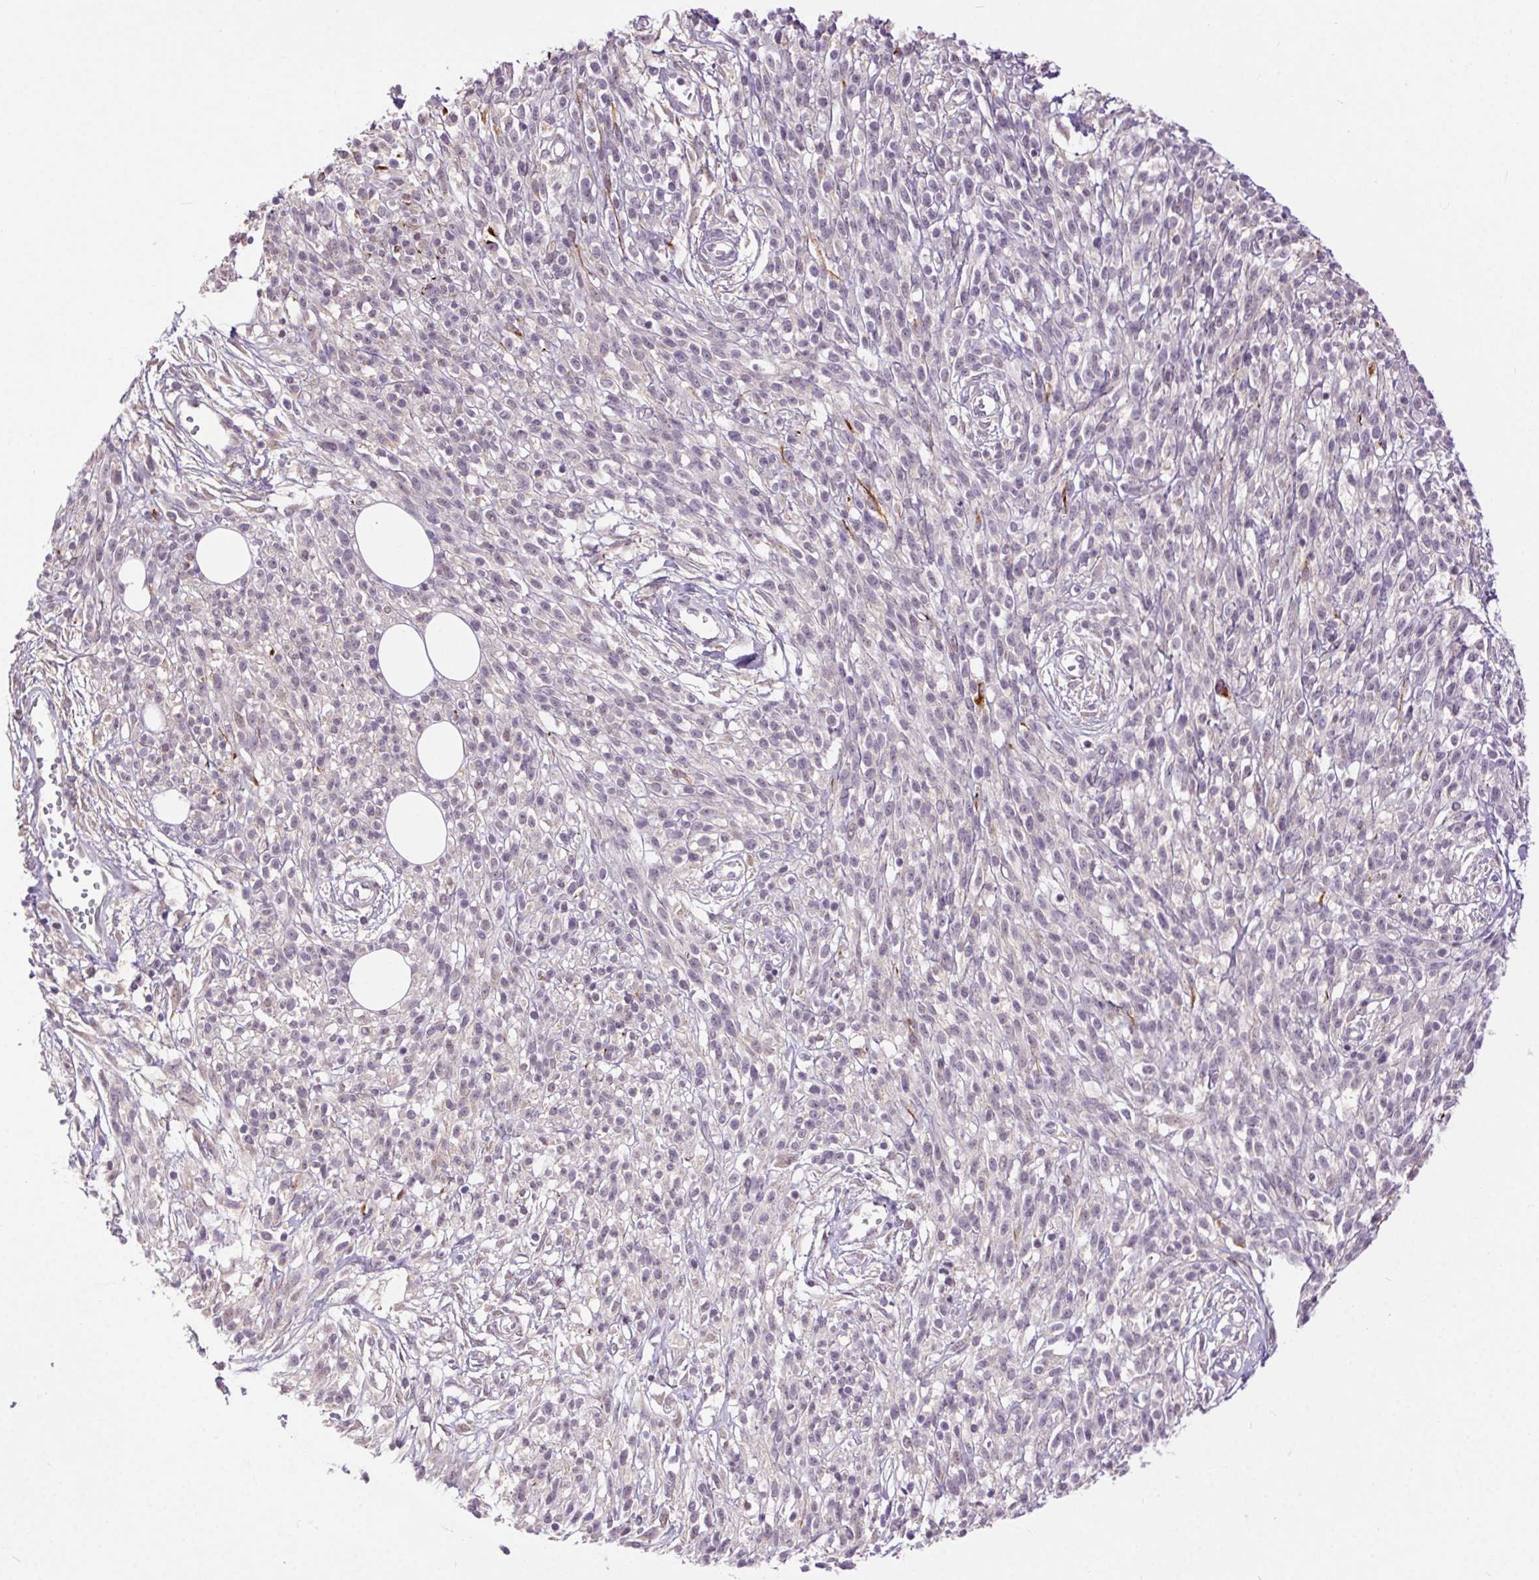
{"staining": {"intensity": "negative", "quantity": "none", "location": "none"}, "tissue": "melanoma", "cell_type": "Tumor cells", "image_type": "cancer", "snomed": [{"axis": "morphology", "description": "Malignant melanoma, NOS"}, {"axis": "topography", "description": "Skin"}, {"axis": "topography", "description": "Skin of trunk"}], "caption": "This histopathology image is of melanoma stained with IHC to label a protein in brown with the nuclei are counter-stained blue. There is no expression in tumor cells.", "gene": "SYT11", "patient": {"sex": "male", "age": 74}}